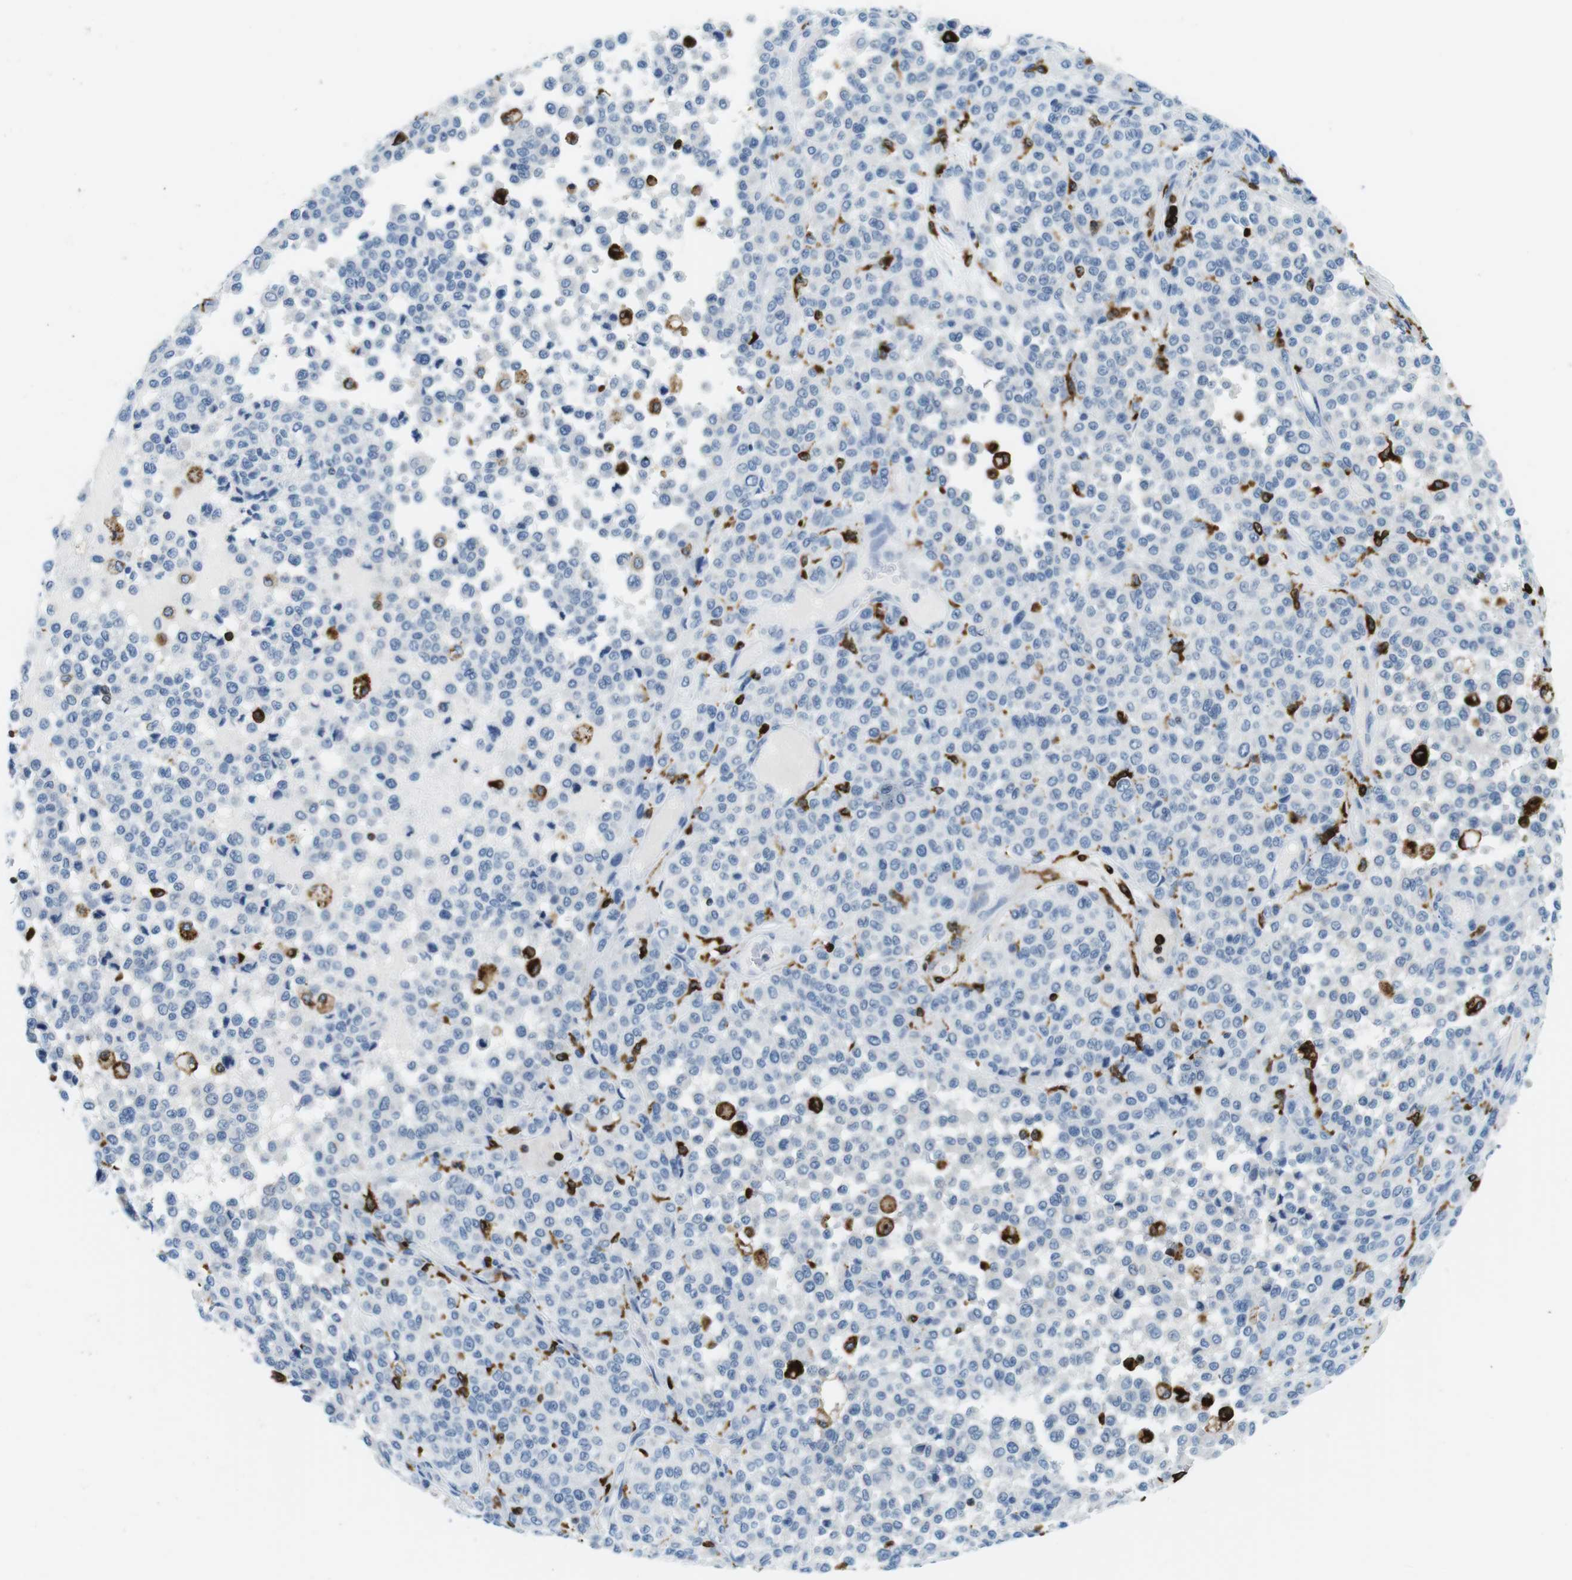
{"staining": {"intensity": "negative", "quantity": "none", "location": "none"}, "tissue": "melanoma", "cell_type": "Tumor cells", "image_type": "cancer", "snomed": [{"axis": "morphology", "description": "Malignant melanoma, Metastatic site"}, {"axis": "topography", "description": "Pancreas"}], "caption": "Tumor cells are negative for protein expression in human malignant melanoma (metastatic site).", "gene": "CIITA", "patient": {"sex": "female", "age": 30}}